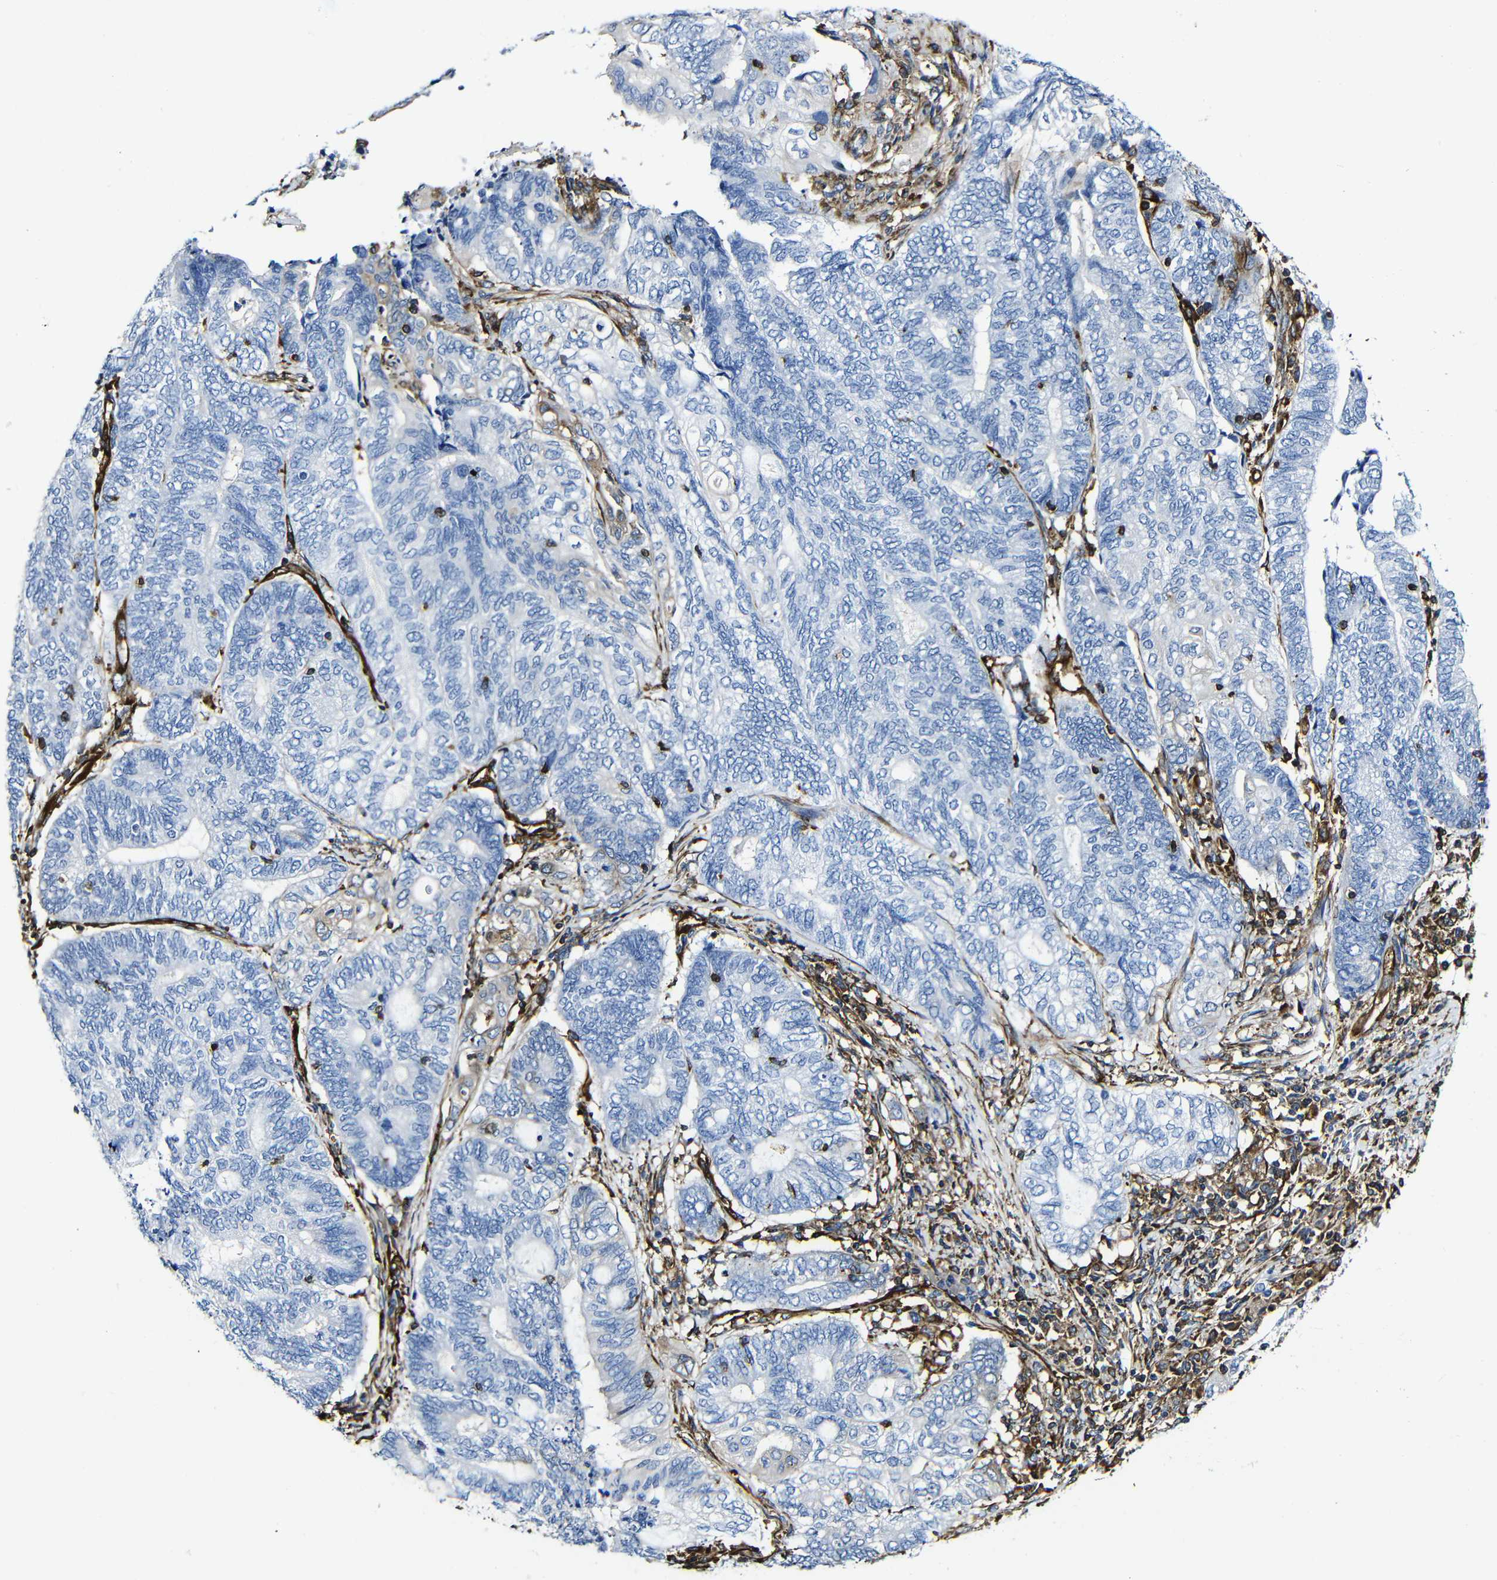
{"staining": {"intensity": "negative", "quantity": "none", "location": "none"}, "tissue": "endometrial cancer", "cell_type": "Tumor cells", "image_type": "cancer", "snomed": [{"axis": "morphology", "description": "Adenocarcinoma, NOS"}, {"axis": "topography", "description": "Uterus"}, {"axis": "topography", "description": "Endometrium"}], "caption": "An image of human endometrial cancer (adenocarcinoma) is negative for staining in tumor cells. (DAB IHC, high magnification).", "gene": "MSN", "patient": {"sex": "female", "age": 70}}